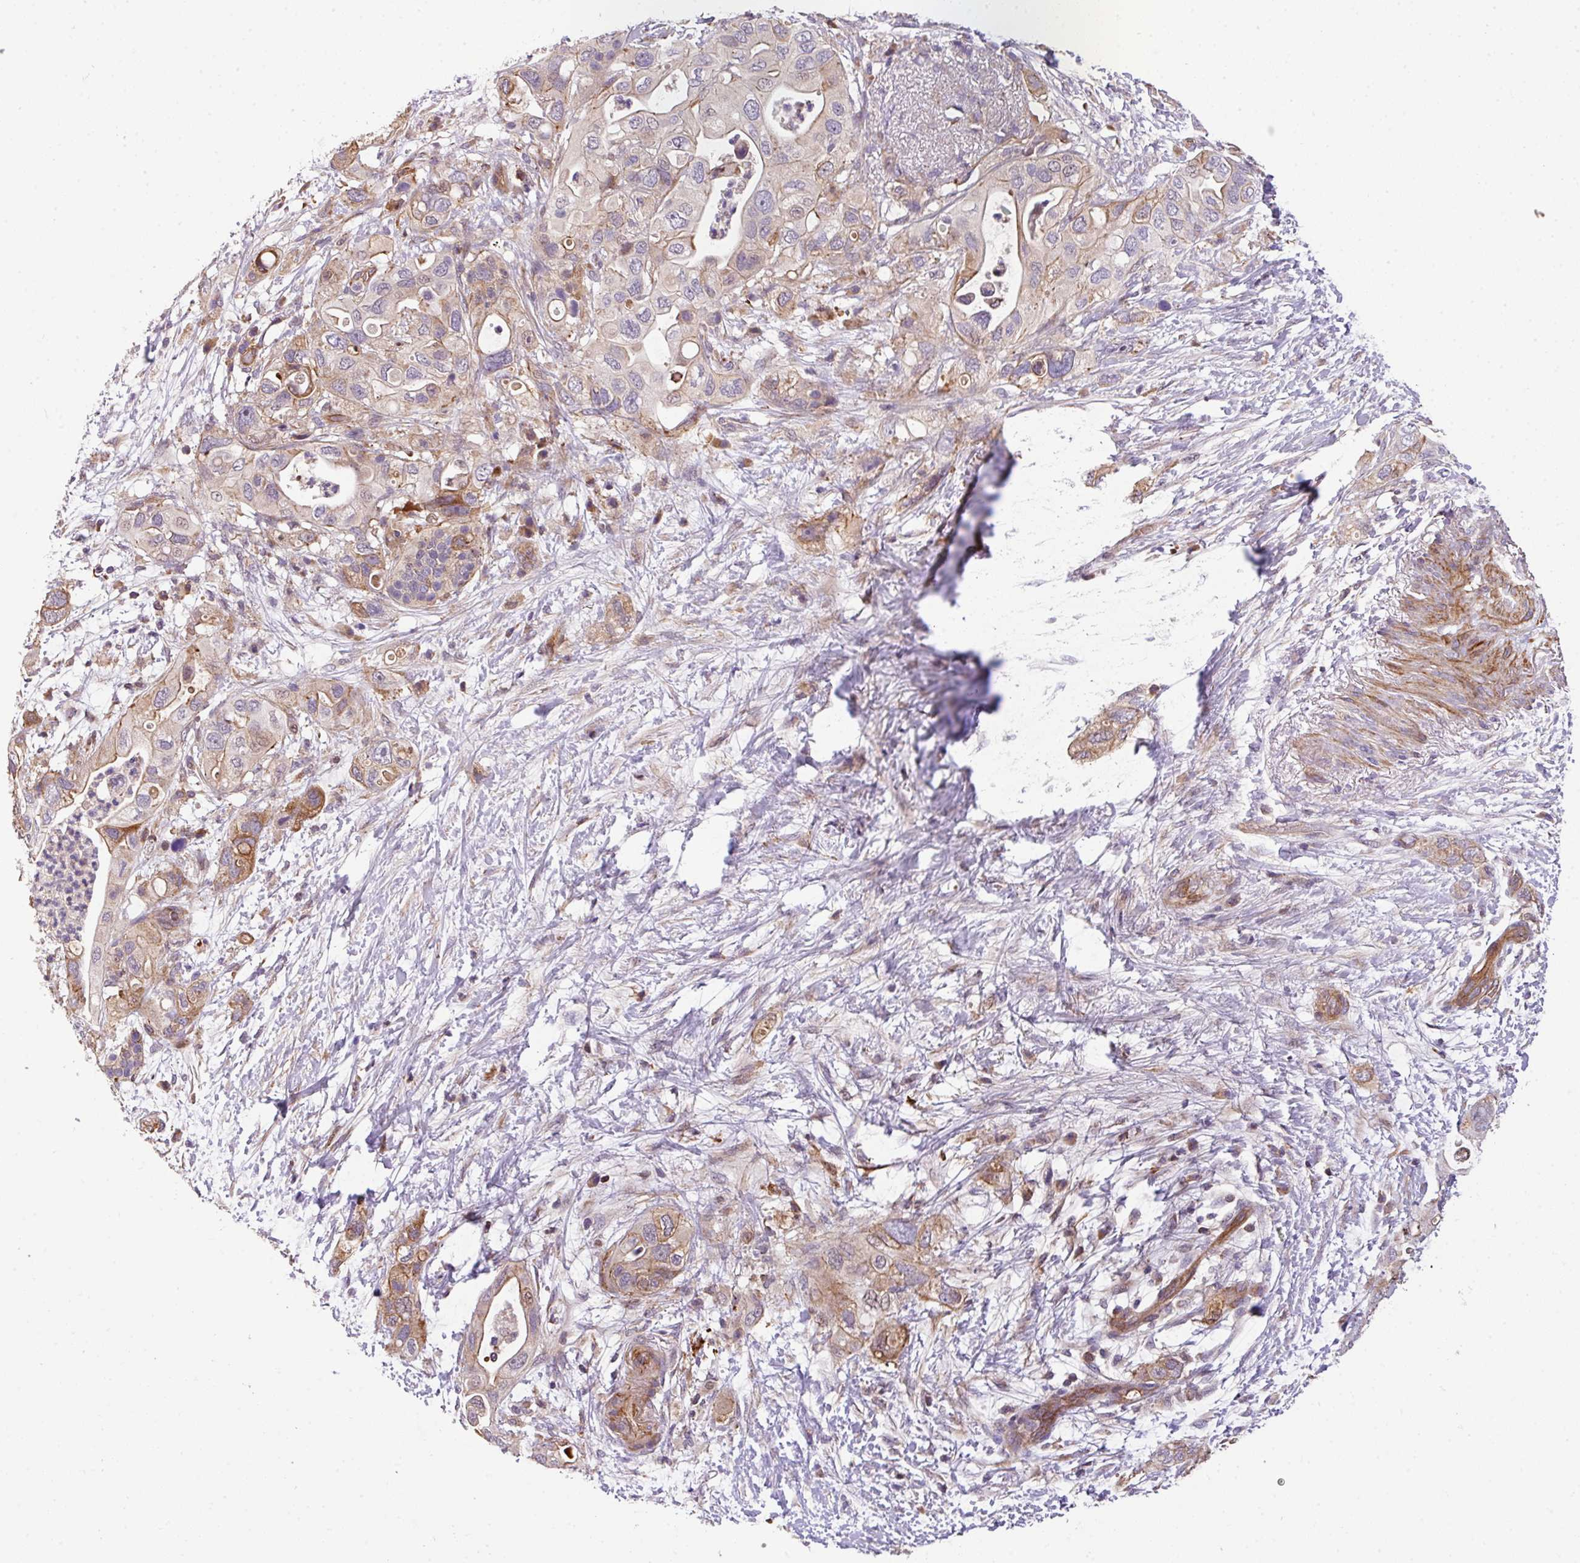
{"staining": {"intensity": "moderate", "quantity": "<25%", "location": "cytoplasmic/membranous"}, "tissue": "pancreatic cancer", "cell_type": "Tumor cells", "image_type": "cancer", "snomed": [{"axis": "morphology", "description": "Adenocarcinoma, NOS"}, {"axis": "topography", "description": "Pancreas"}], "caption": "Approximately <25% of tumor cells in pancreatic cancer (adenocarcinoma) demonstrate moderate cytoplasmic/membranous protein expression as visualized by brown immunohistochemical staining.", "gene": "CASS4", "patient": {"sex": "female", "age": 72}}